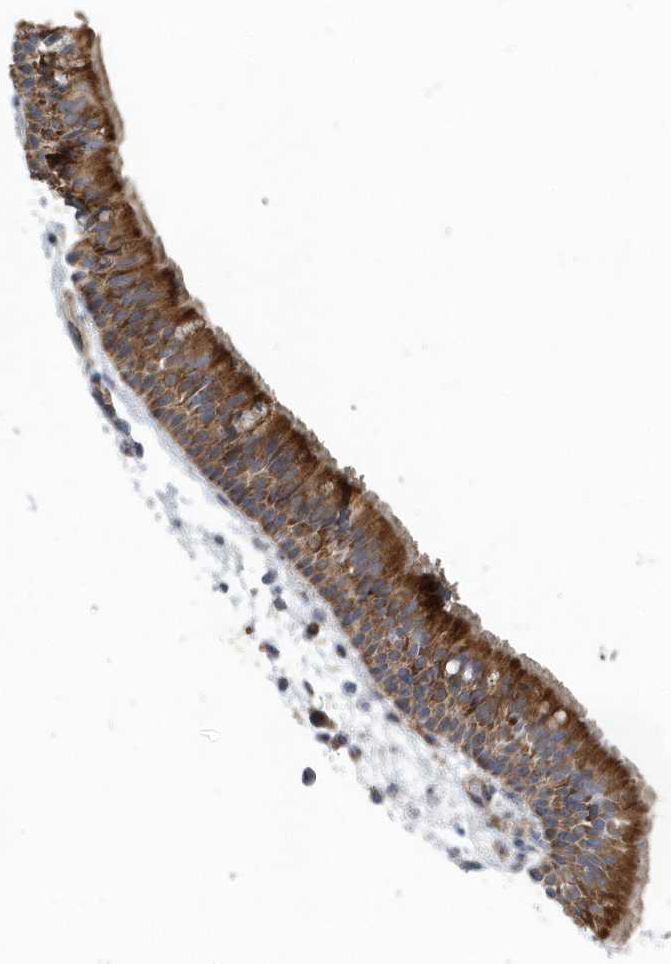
{"staining": {"intensity": "moderate", "quantity": ">75%", "location": "cytoplasmic/membranous"}, "tissue": "nasopharynx", "cell_type": "Respiratory epithelial cells", "image_type": "normal", "snomed": [{"axis": "morphology", "description": "Normal tissue, NOS"}, {"axis": "morphology", "description": "Inflammation, NOS"}, {"axis": "morphology", "description": "Malignant melanoma, Metastatic site"}, {"axis": "topography", "description": "Nasopharynx"}], "caption": "An immunohistochemistry (IHC) image of benign tissue is shown. Protein staining in brown labels moderate cytoplasmic/membranous positivity in nasopharynx within respiratory epithelial cells.", "gene": "MMUT", "patient": {"sex": "male", "age": 70}}